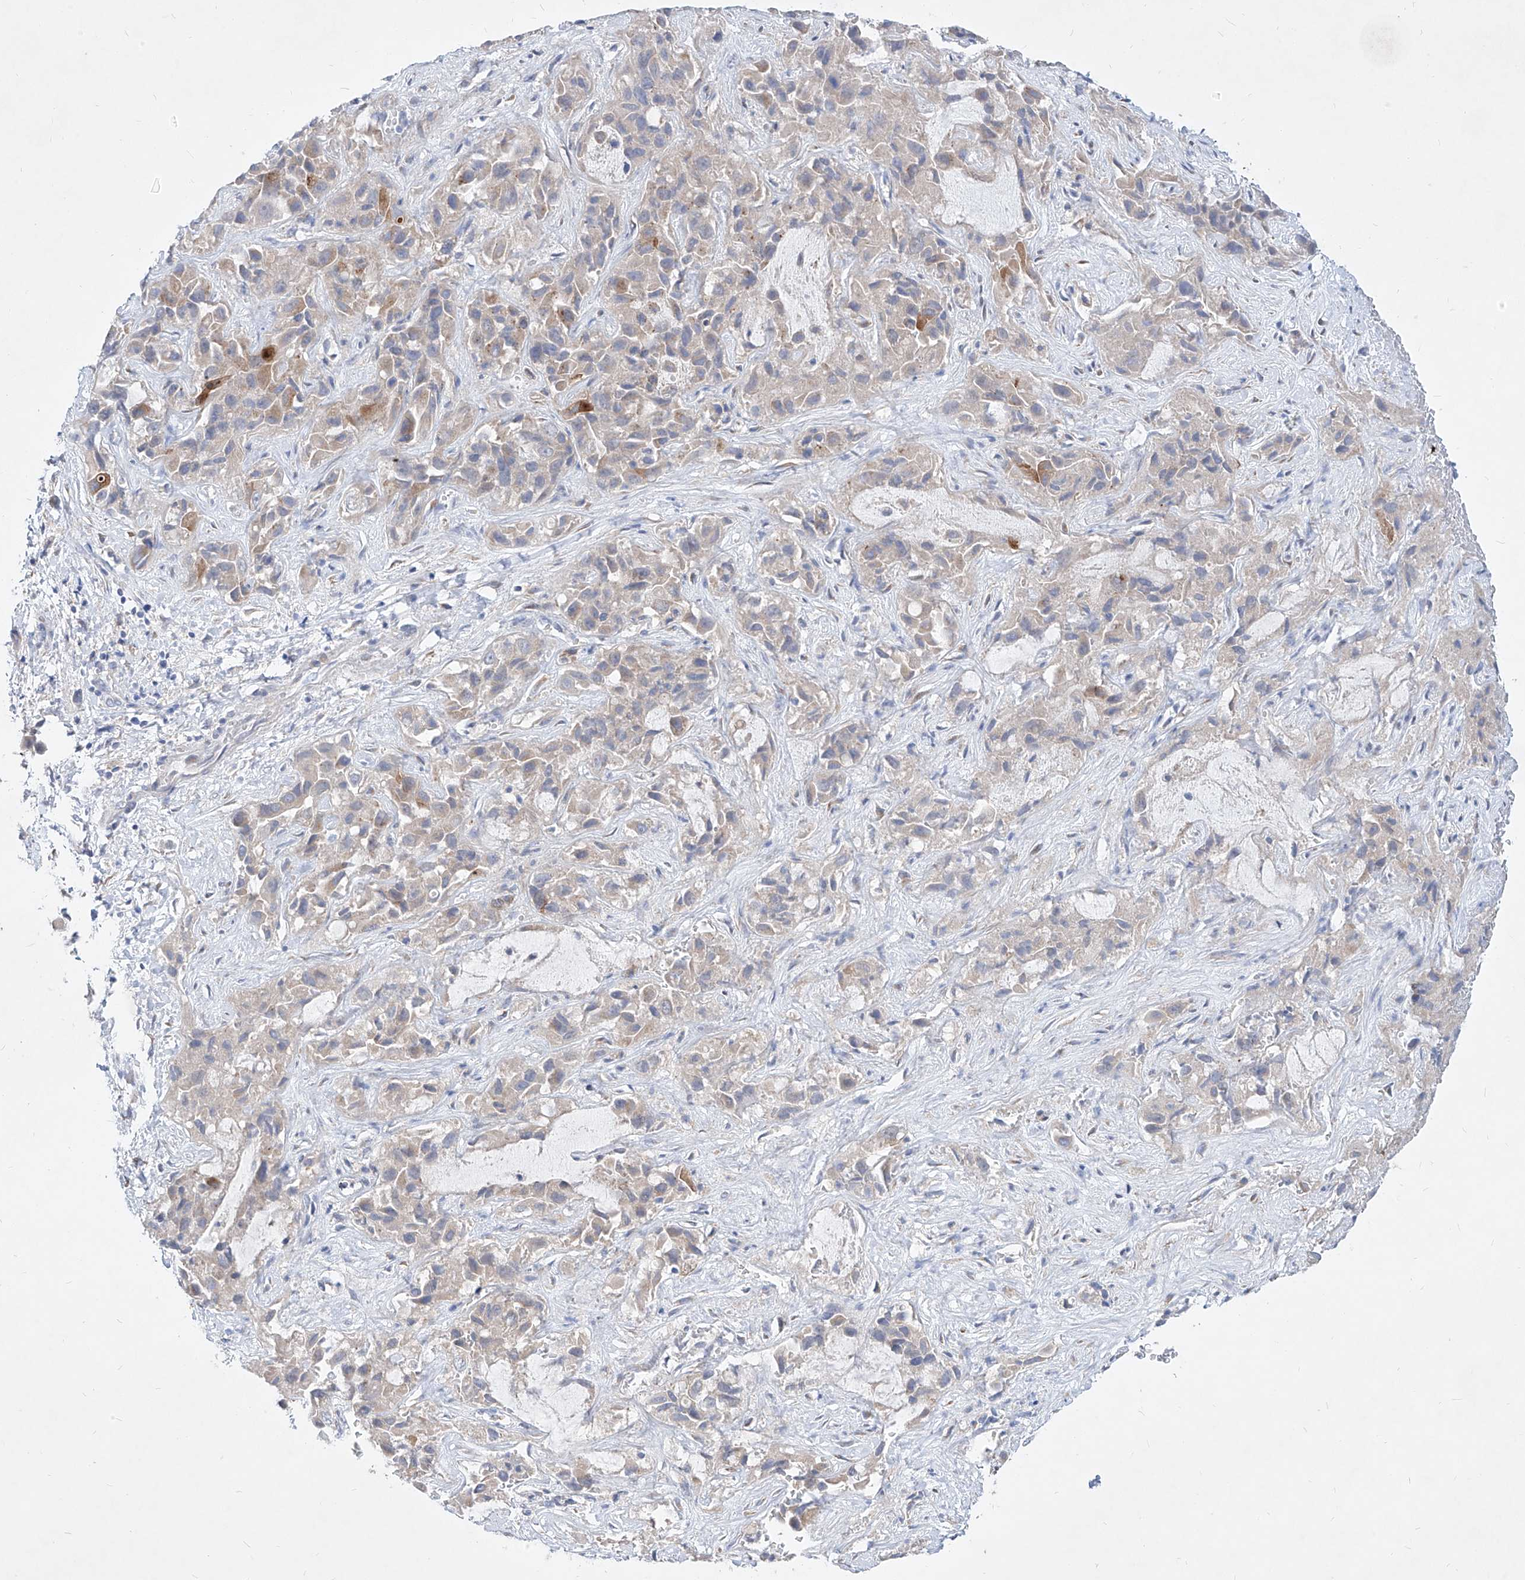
{"staining": {"intensity": "weak", "quantity": "<25%", "location": "cytoplasmic/membranous"}, "tissue": "liver cancer", "cell_type": "Tumor cells", "image_type": "cancer", "snomed": [{"axis": "morphology", "description": "Cholangiocarcinoma"}, {"axis": "topography", "description": "Liver"}], "caption": "Image shows no significant protein staining in tumor cells of cholangiocarcinoma (liver).", "gene": "UFL1", "patient": {"sex": "female", "age": 52}}